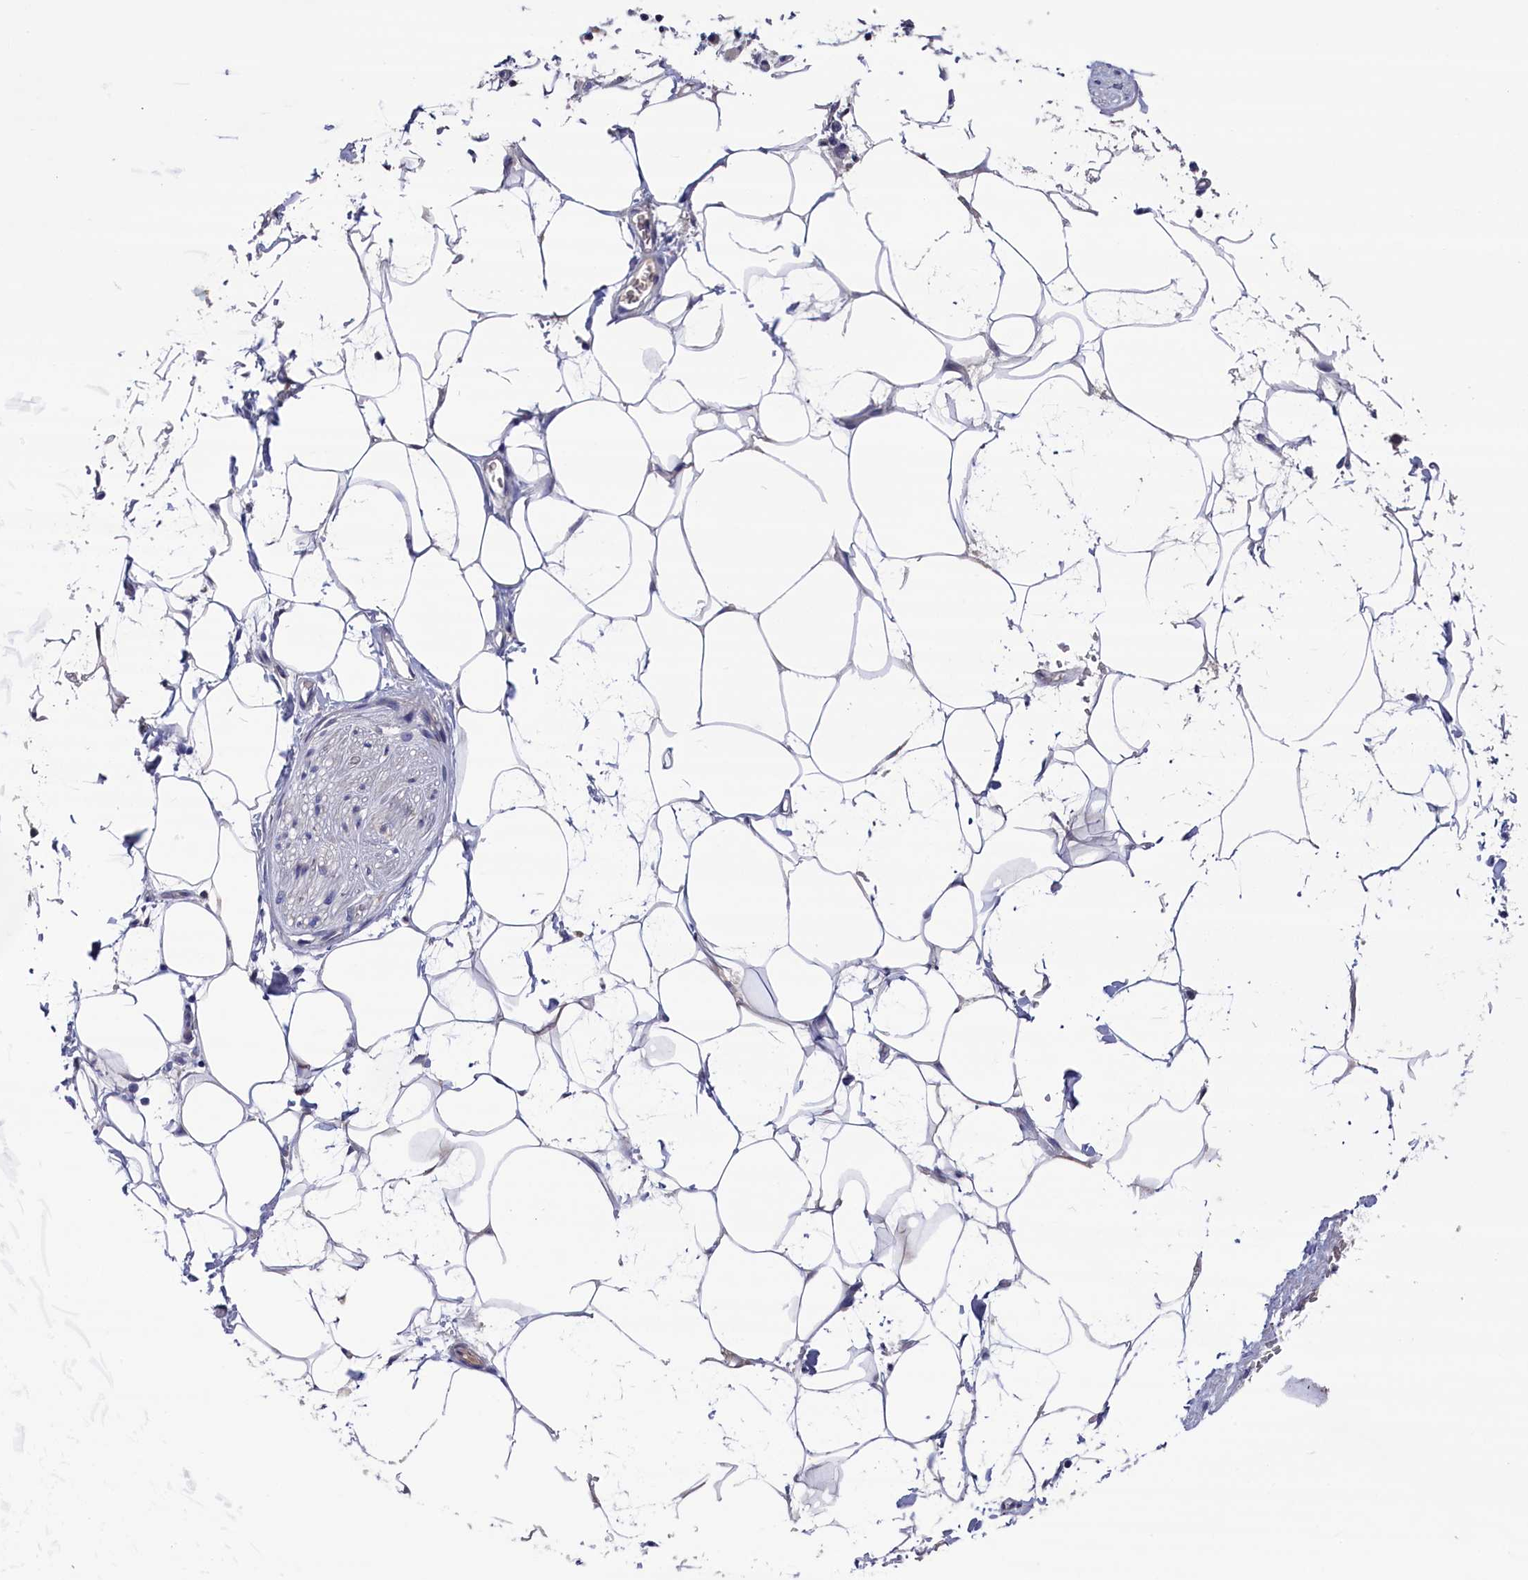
{"staining": {"intensity": "negative", "quantity": "none", "location": "none"}, "tissue": "adipose tissue", "cell_type": "Adipocytes", "image_type": "normal", "snomed": [{"axis": "morphology", "description": "Normal tissue, NOS"}, {"axis": "morphology", "description": "Adenocarcinoma, NOS"}, {"axis": "topography", "description": "Rectum"}, {"axis": "topography", "description": "Vagina"}, {"axis": "topography", "description": "Peripheral nerve tissue"}], "caption": "The photomicrograph exhibits no significant positivity in adipocytes of adipose tissue. Nuclei are stained in blue.", "gene": "SPATA13", "patient": {"sex": "female", "age": 71}}